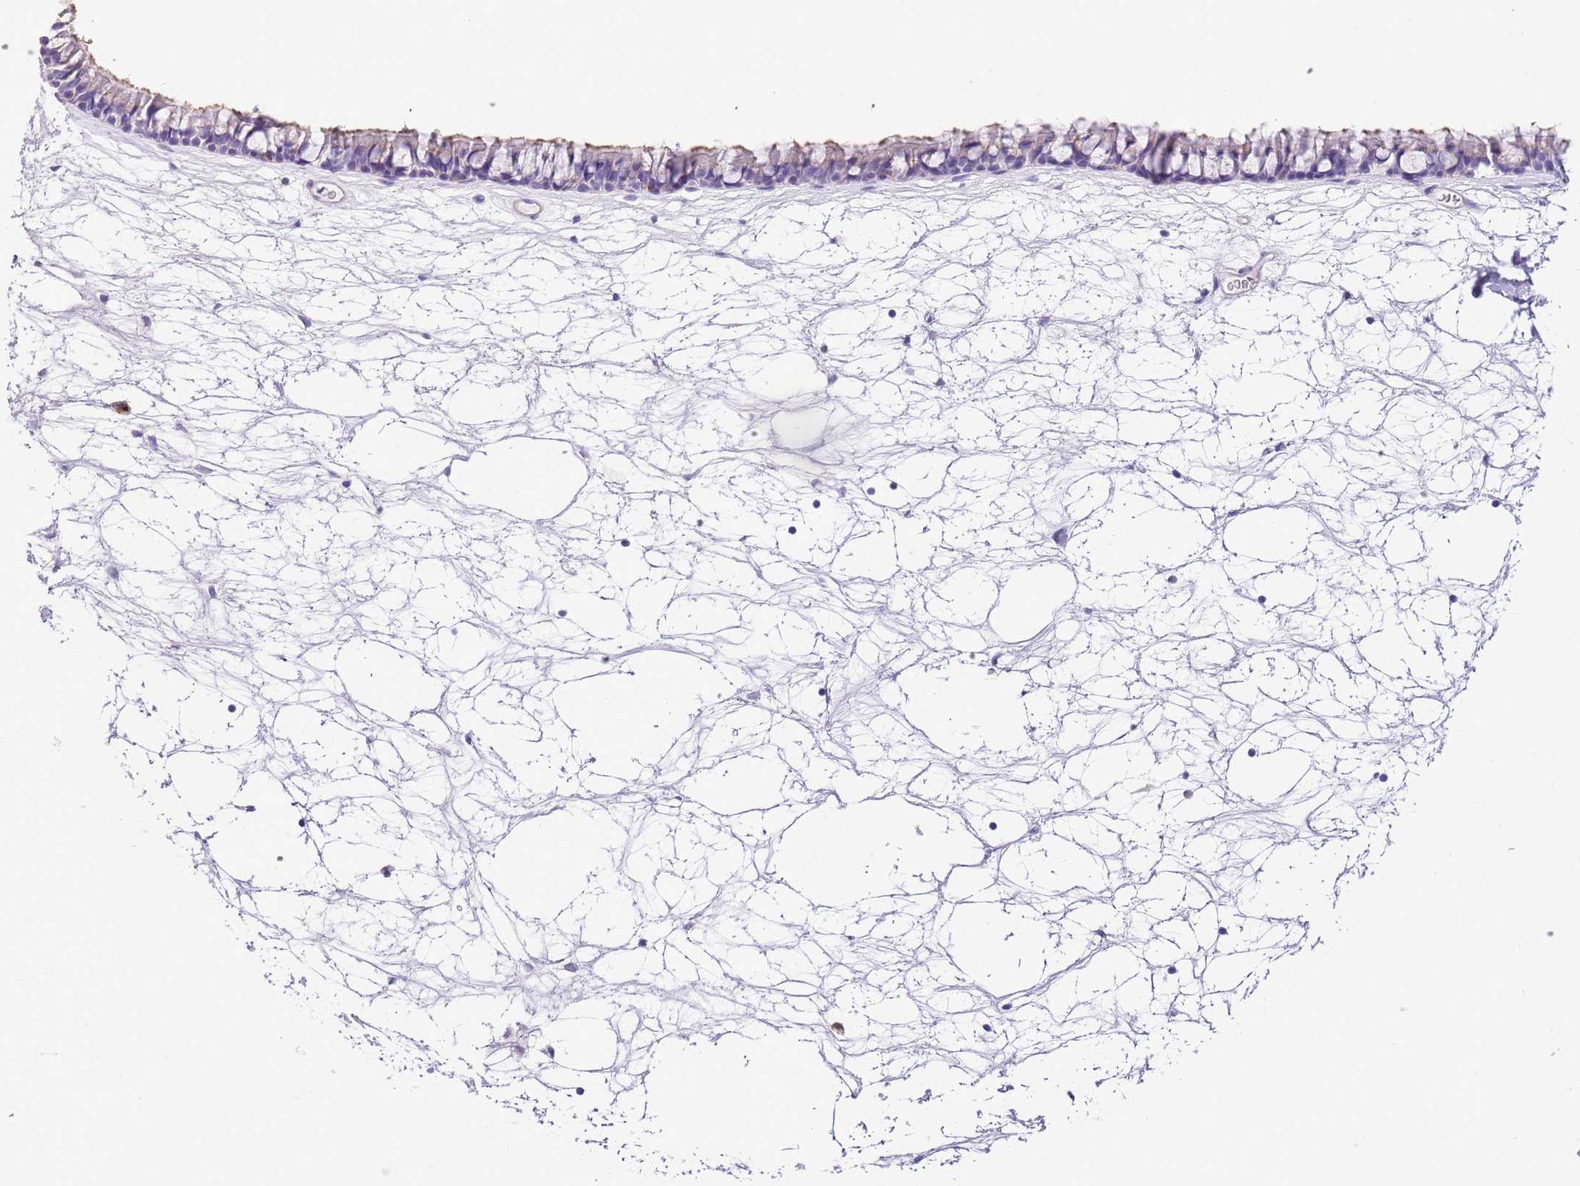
{"staining": {"intensity": "weak", "quantity": "<25%", "location": "cytoplasmic/membranous"}, "tissue": "nasopharynx", "cell_type": "Respiratory epithelial cells", "image_type": "normal", "snomed": [{"axis": "morphology", "description": "Normal tissue, NOS"}, {"axis": "topography", "description": "Nasopharynx"}], "caption": "Immunohistochemistry micrograph of benign nasopharynx stained for a protein (brown), which reveals no expression in respiratory epithelial cells. (Stains: DAB immunohistochemistry with hematoxylin counter stain, Microscopy: brightfield microscopy at high magnification).", "gene": "CLEC2A", "patient": {"sex": "male", "age": 64}}